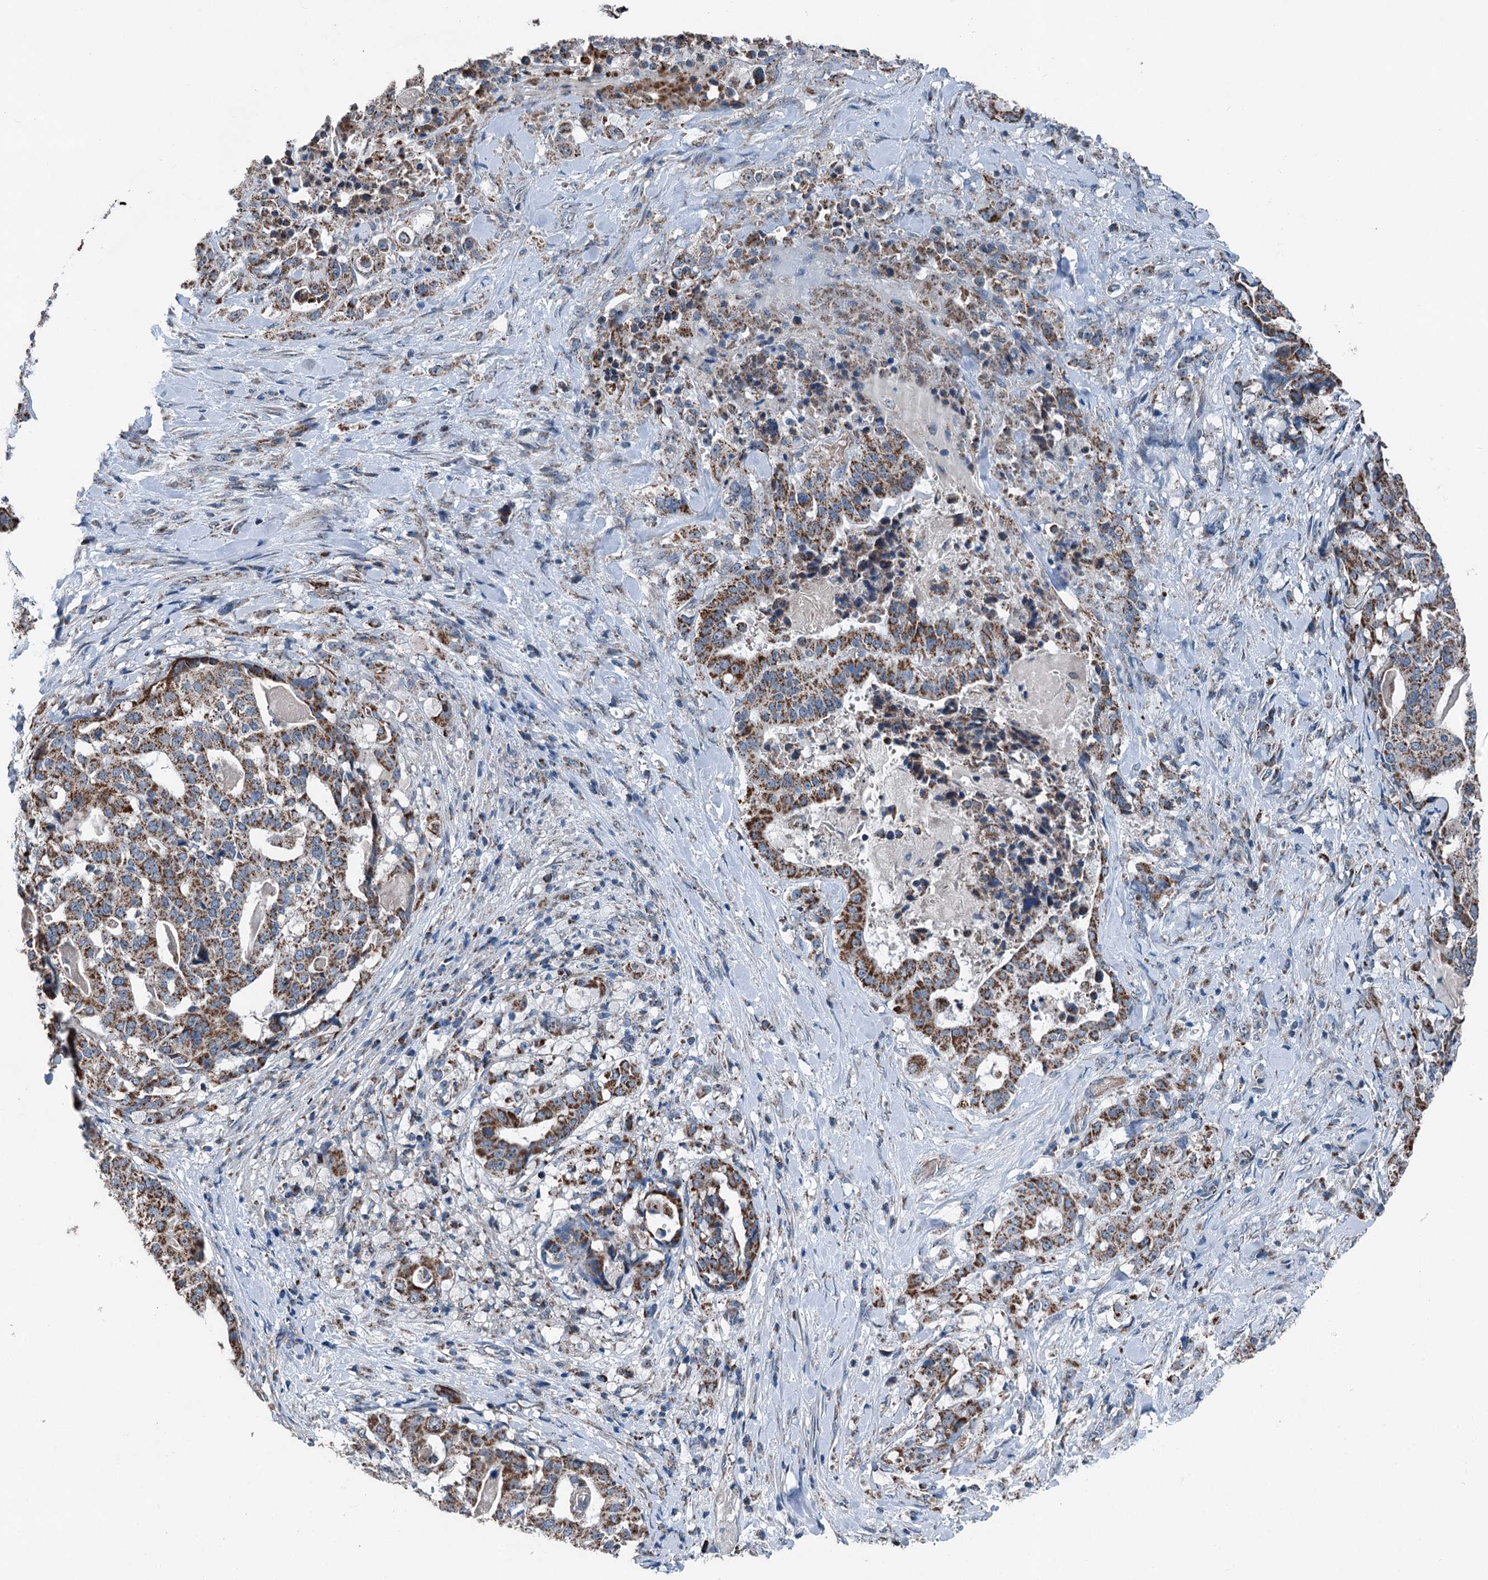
{"staining": {"intensity": "strong", "quantity": ">75%", "location": "cytoplasmic/membranous"}, "tissue": "stomach cancer", "cell_type": "Tumor cells", "image_type": "cancer", "snomed": [{"axis": "morphology", "description": "Adenocarcinoma, NOS"}, {"axis": "topography", "description": "Stomach"}], "caption": "An immunohistochemistry (IHC) histopathology image of neoplastic tissue is shown. Protein staining in brown shows strong cytoplasmic/membranous positivity in stomach cancer within tumor cells.", "gene": "TRPT1", "patient": {"sex": "male", "age": 48}}